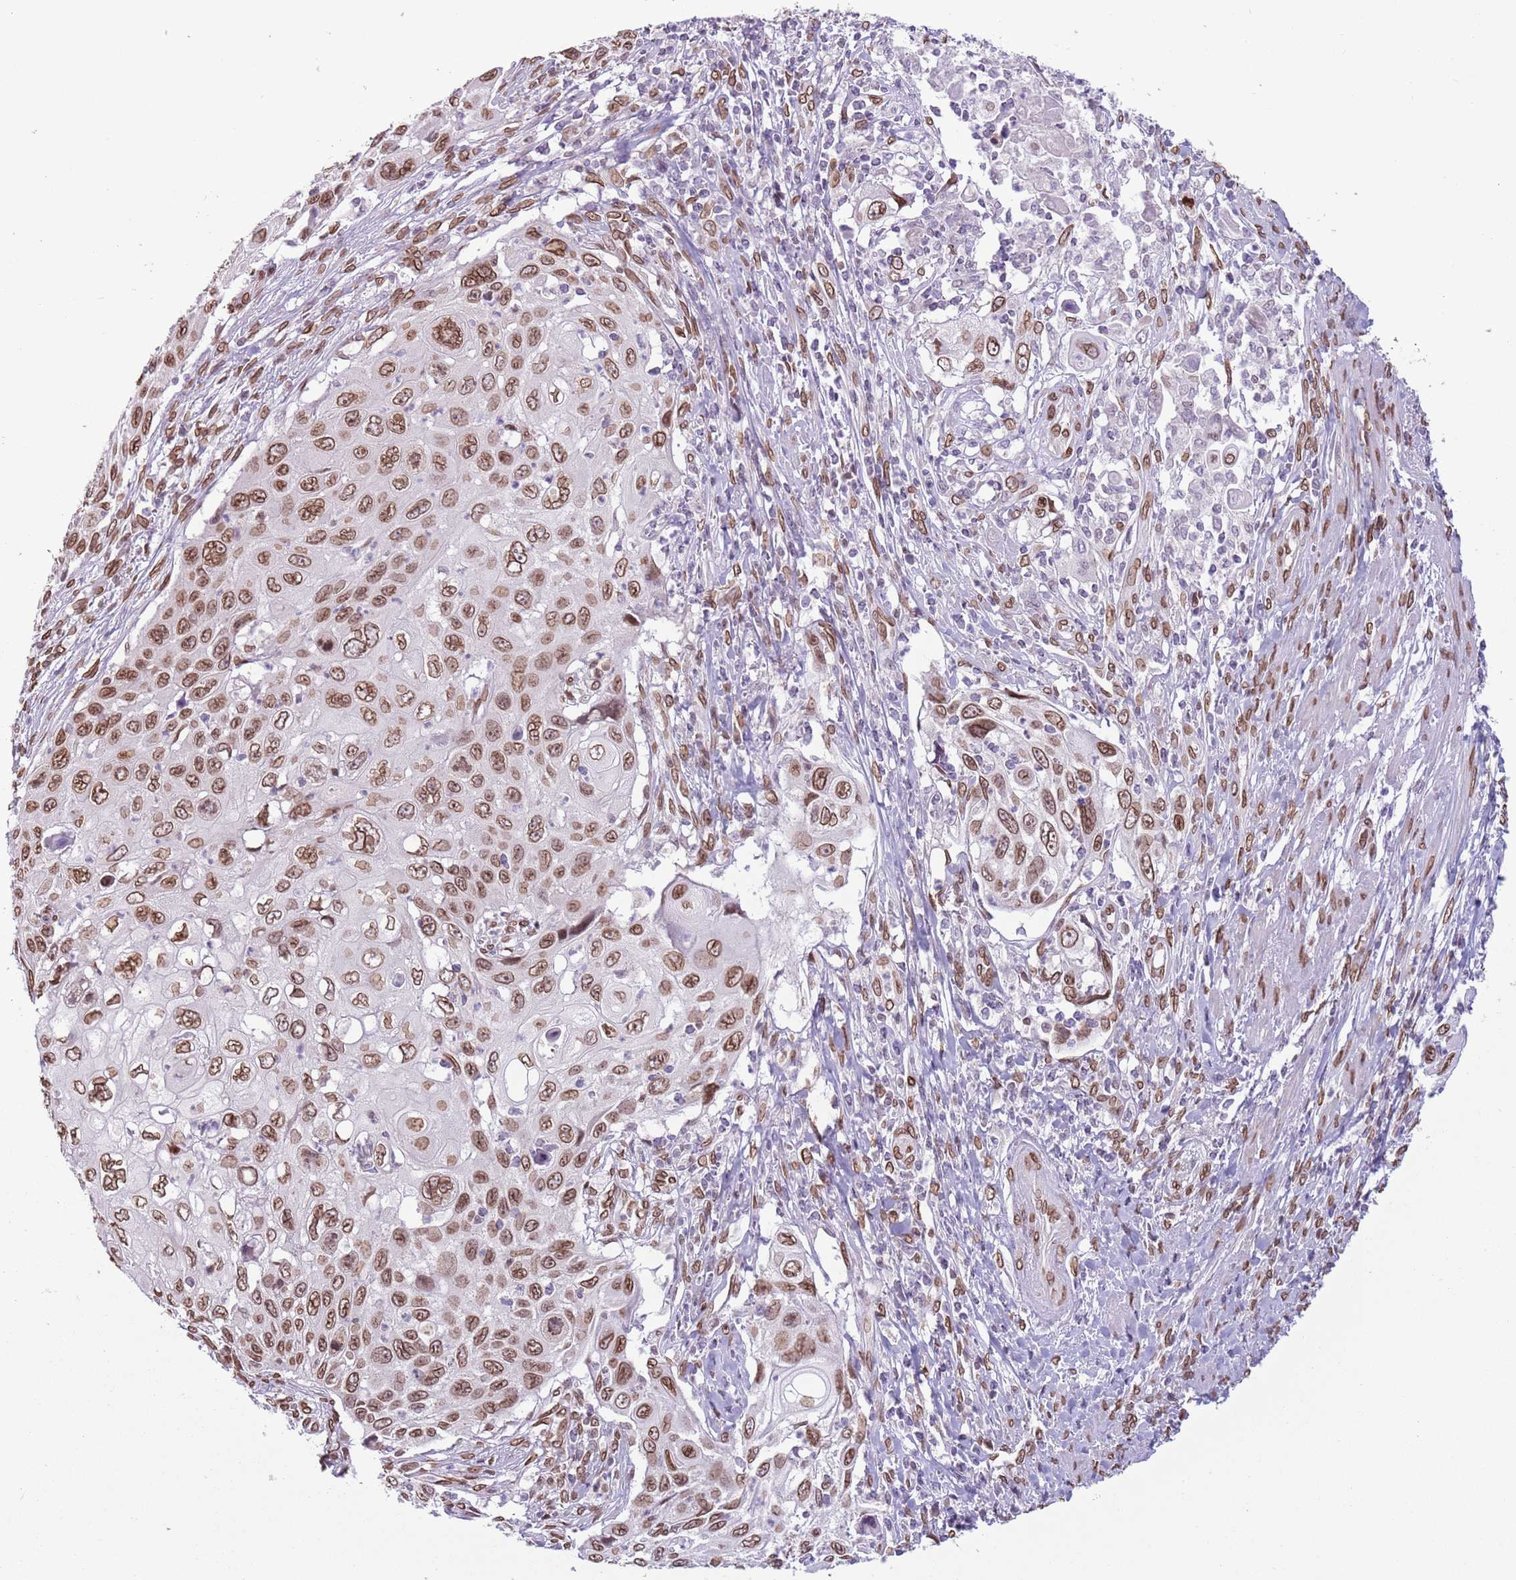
{"staining": {"intensity": "moderate", "quantity": ">75%", "location": "cytoplasmic/membranous,nuclear"}, "tissue": "cervical cancer", "cell_type": "Tumor cells", "image_type": "cancer", "snomed": [{"axis": "morphology", "description": "Squamous cell carcinoma, NOS"}, {"axis": "topography", "description": "Cervix"}], "caption": "Immunohistochemistry (DAB) staining of human cervical cancer (squamous cell carcinoma) demonstrates moderate cytoplasmic/membranous and nuclear protein staining in about >75% of tumor cells. Using DAB (brown) and hematoxylin (blue) stains, captured at high magnification using brightfield microscopy.", "gene": "ZGLP1", "patient": {"sex": "female", "age": 70}}